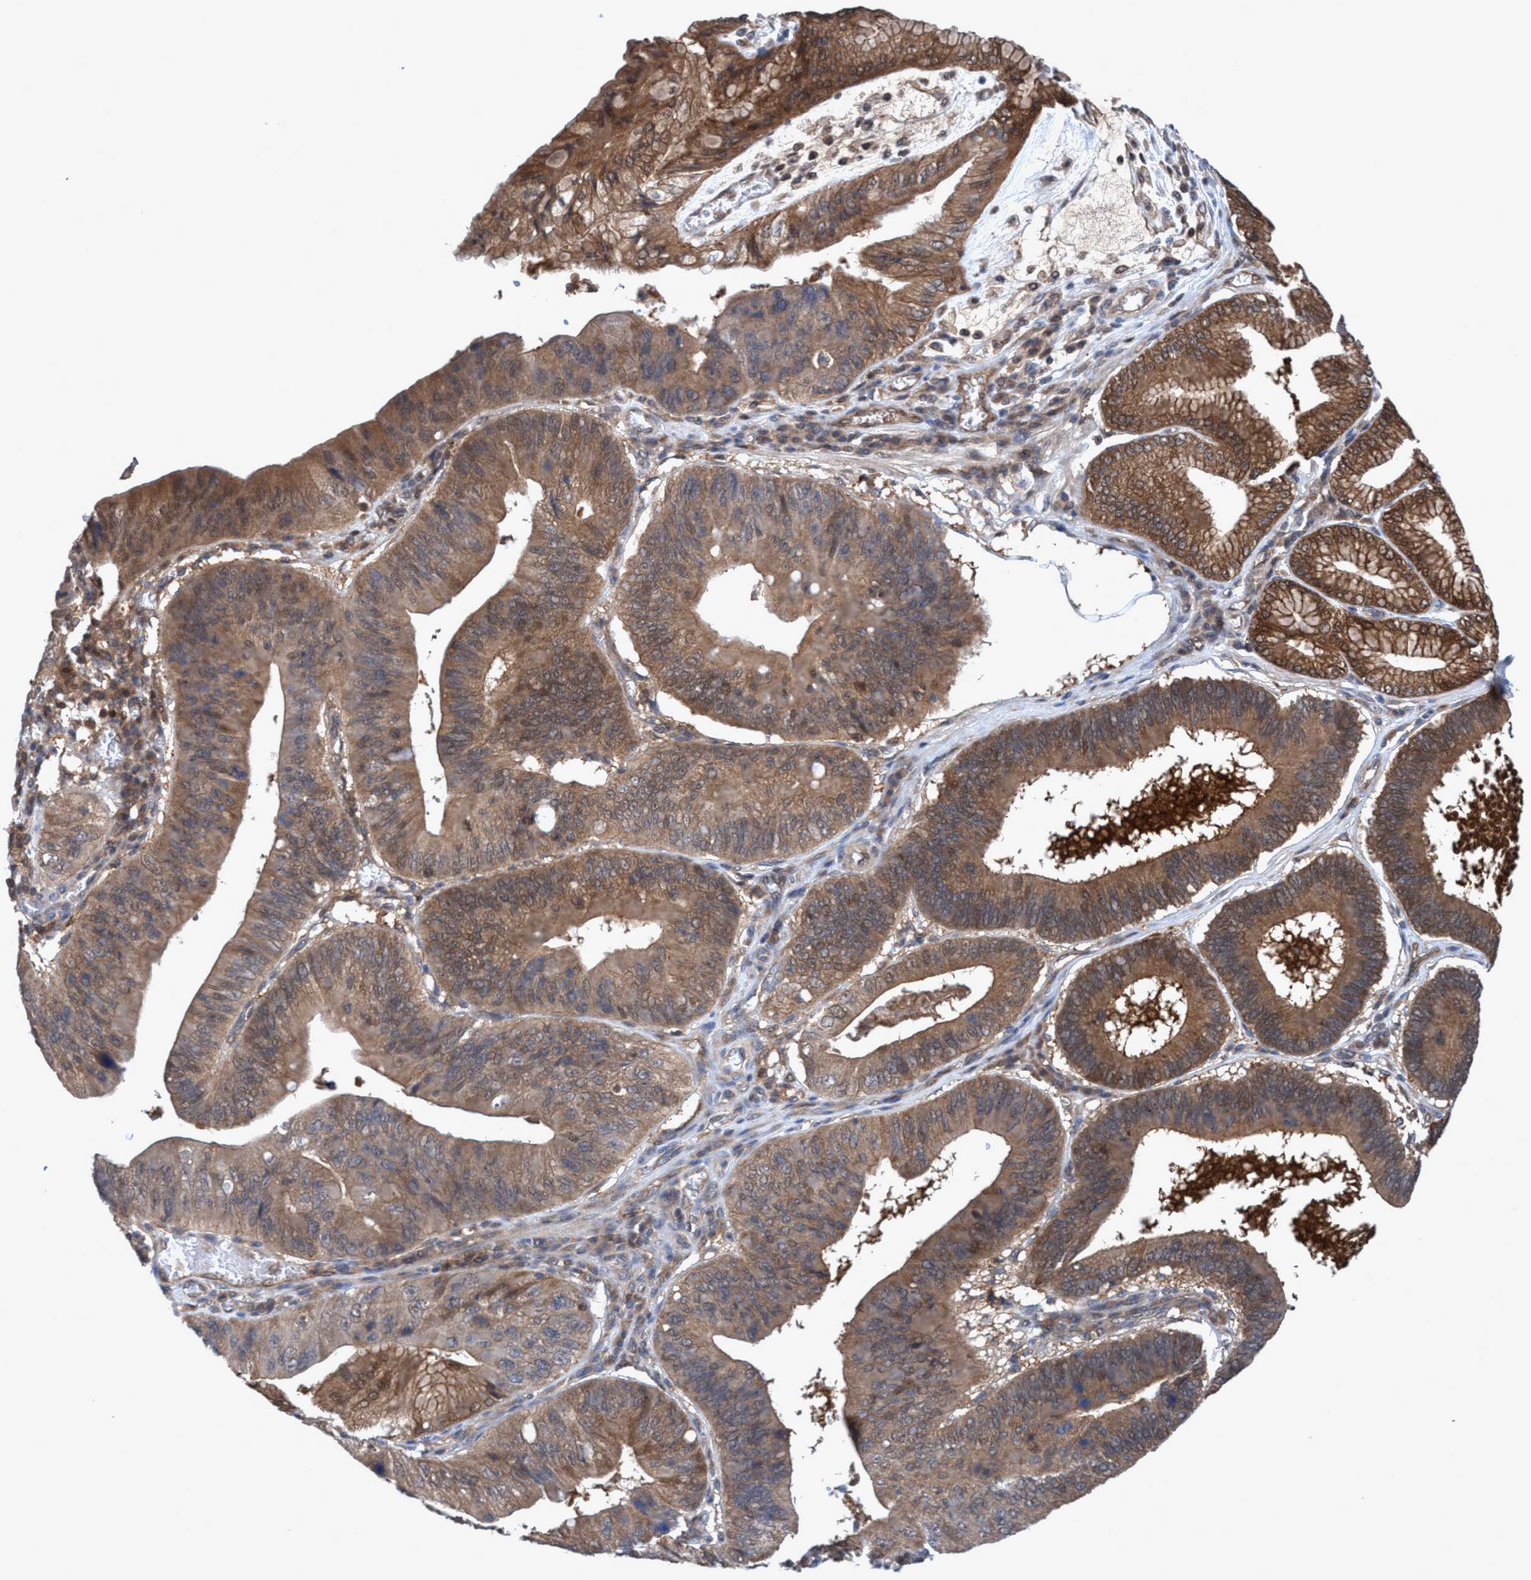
{"staining": {"intensity": "strong", "quantity": ">75%", "location": "cytoplasmic/membranous"}, "tissue": "stomach cancer", "cell_type": "Tumor cells", "image_type": "cancer", "snomed": [{"axis": "morphology", "description": "Adenocarcinoma, NOS"}, {"axis": "topography", "description": "Stomach"}], "caption": "A histopathology image showing strong cytoplasmic/membranous expression in about >75% of tumor cells in adenocarcinoma (stomach), as visualized by brown immunohistochemical staining.", "gene": "GLOD4", "patient": {"sex": "male", "age": 59}}